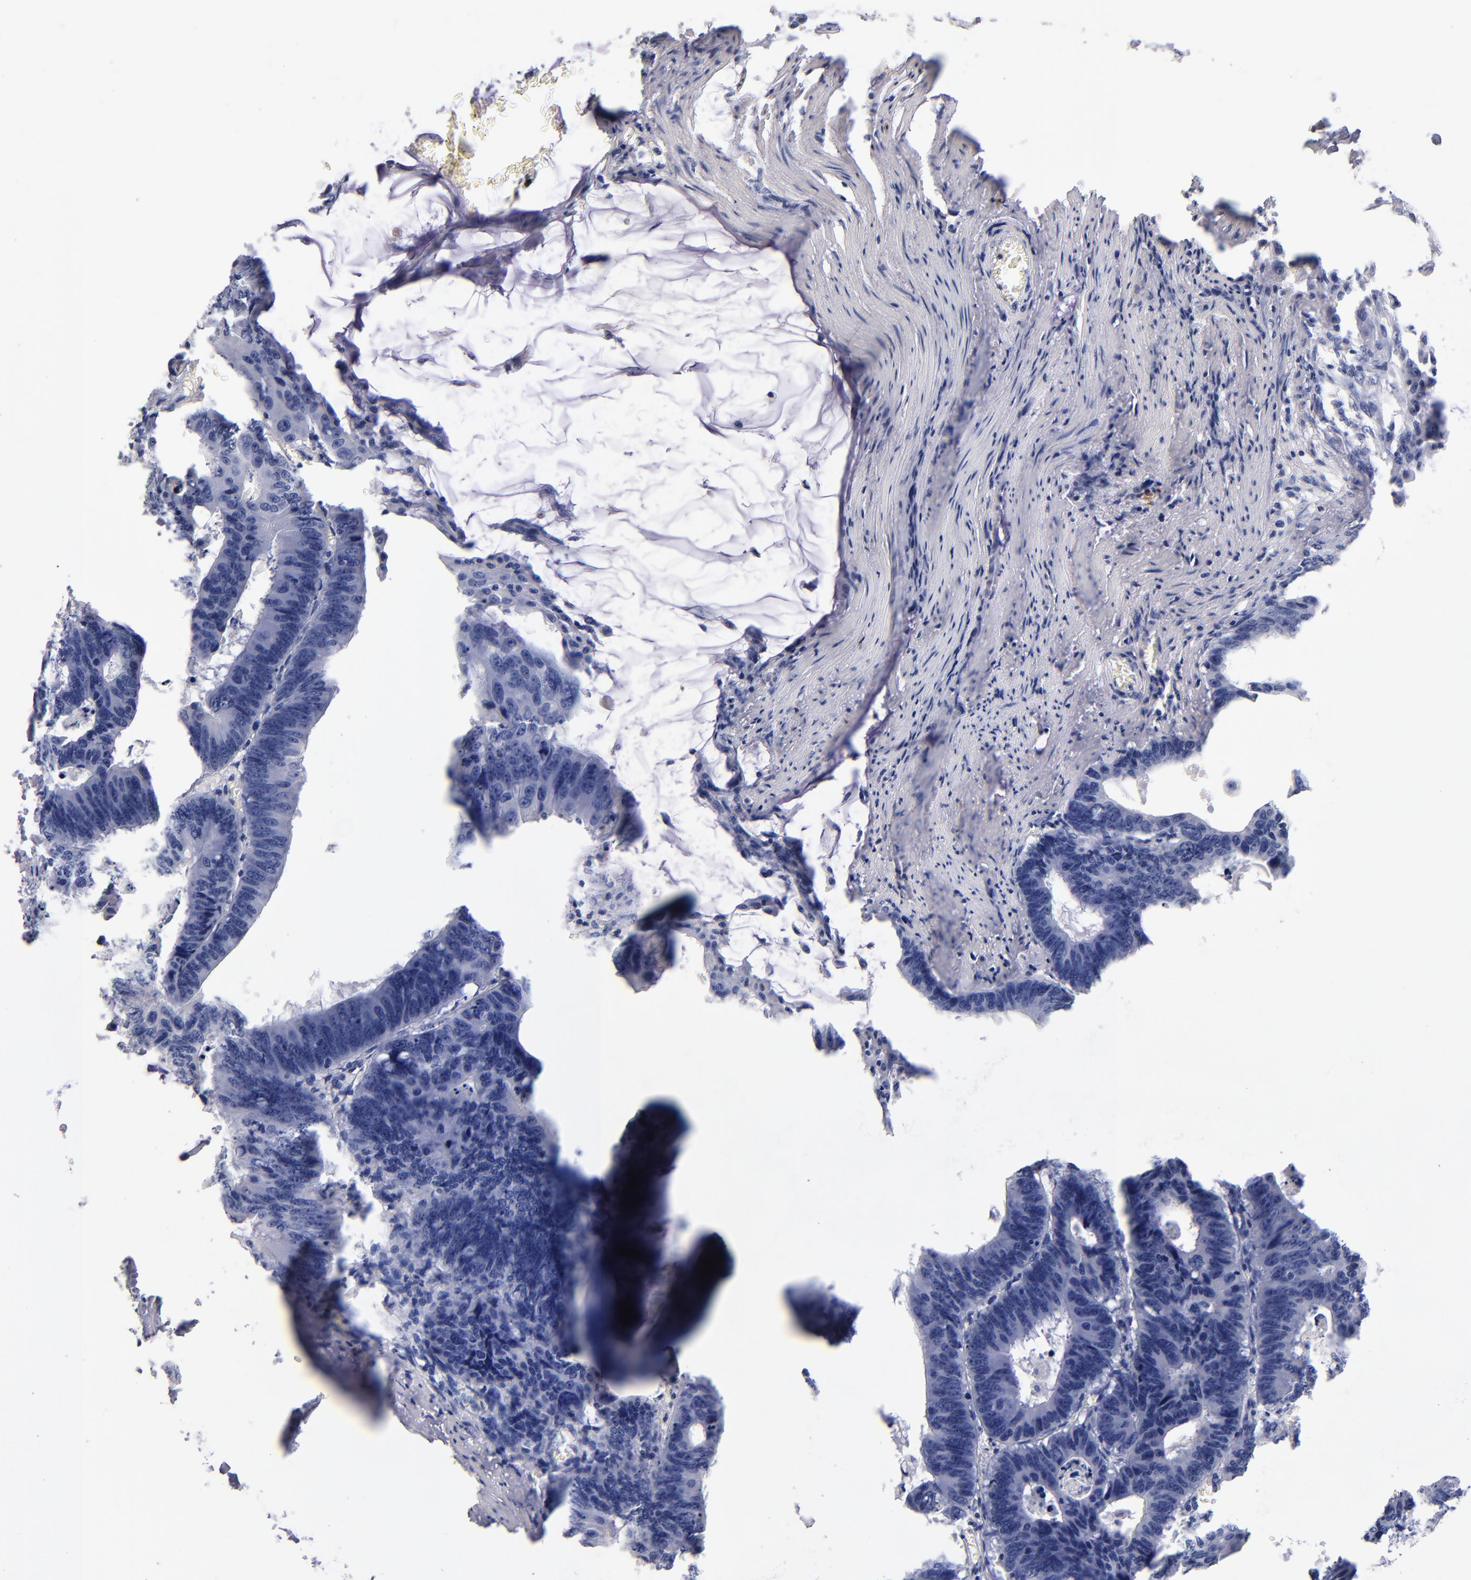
{"staining": {"intensity": "negative", "quantity": "none", "location": "none"}, "tissue": "colorectal cancer", "cell_type": "Tumor cells", "image_type": "cancer", "snomed": [{"axis": "morphology", "description": "Adenocarcinoma, NOS"}, {"axis": "topography", "description": "Colon"}], "caption": "A photomicrograph of human adenocarcinoma (colorectal) is negative for staining in tumor cells. (Brightfield microscopy of DAB immunohistochemistry (IHC) at high magnification).", "gene": "KIT", "patient": {"sex": "female", "age": 55}}